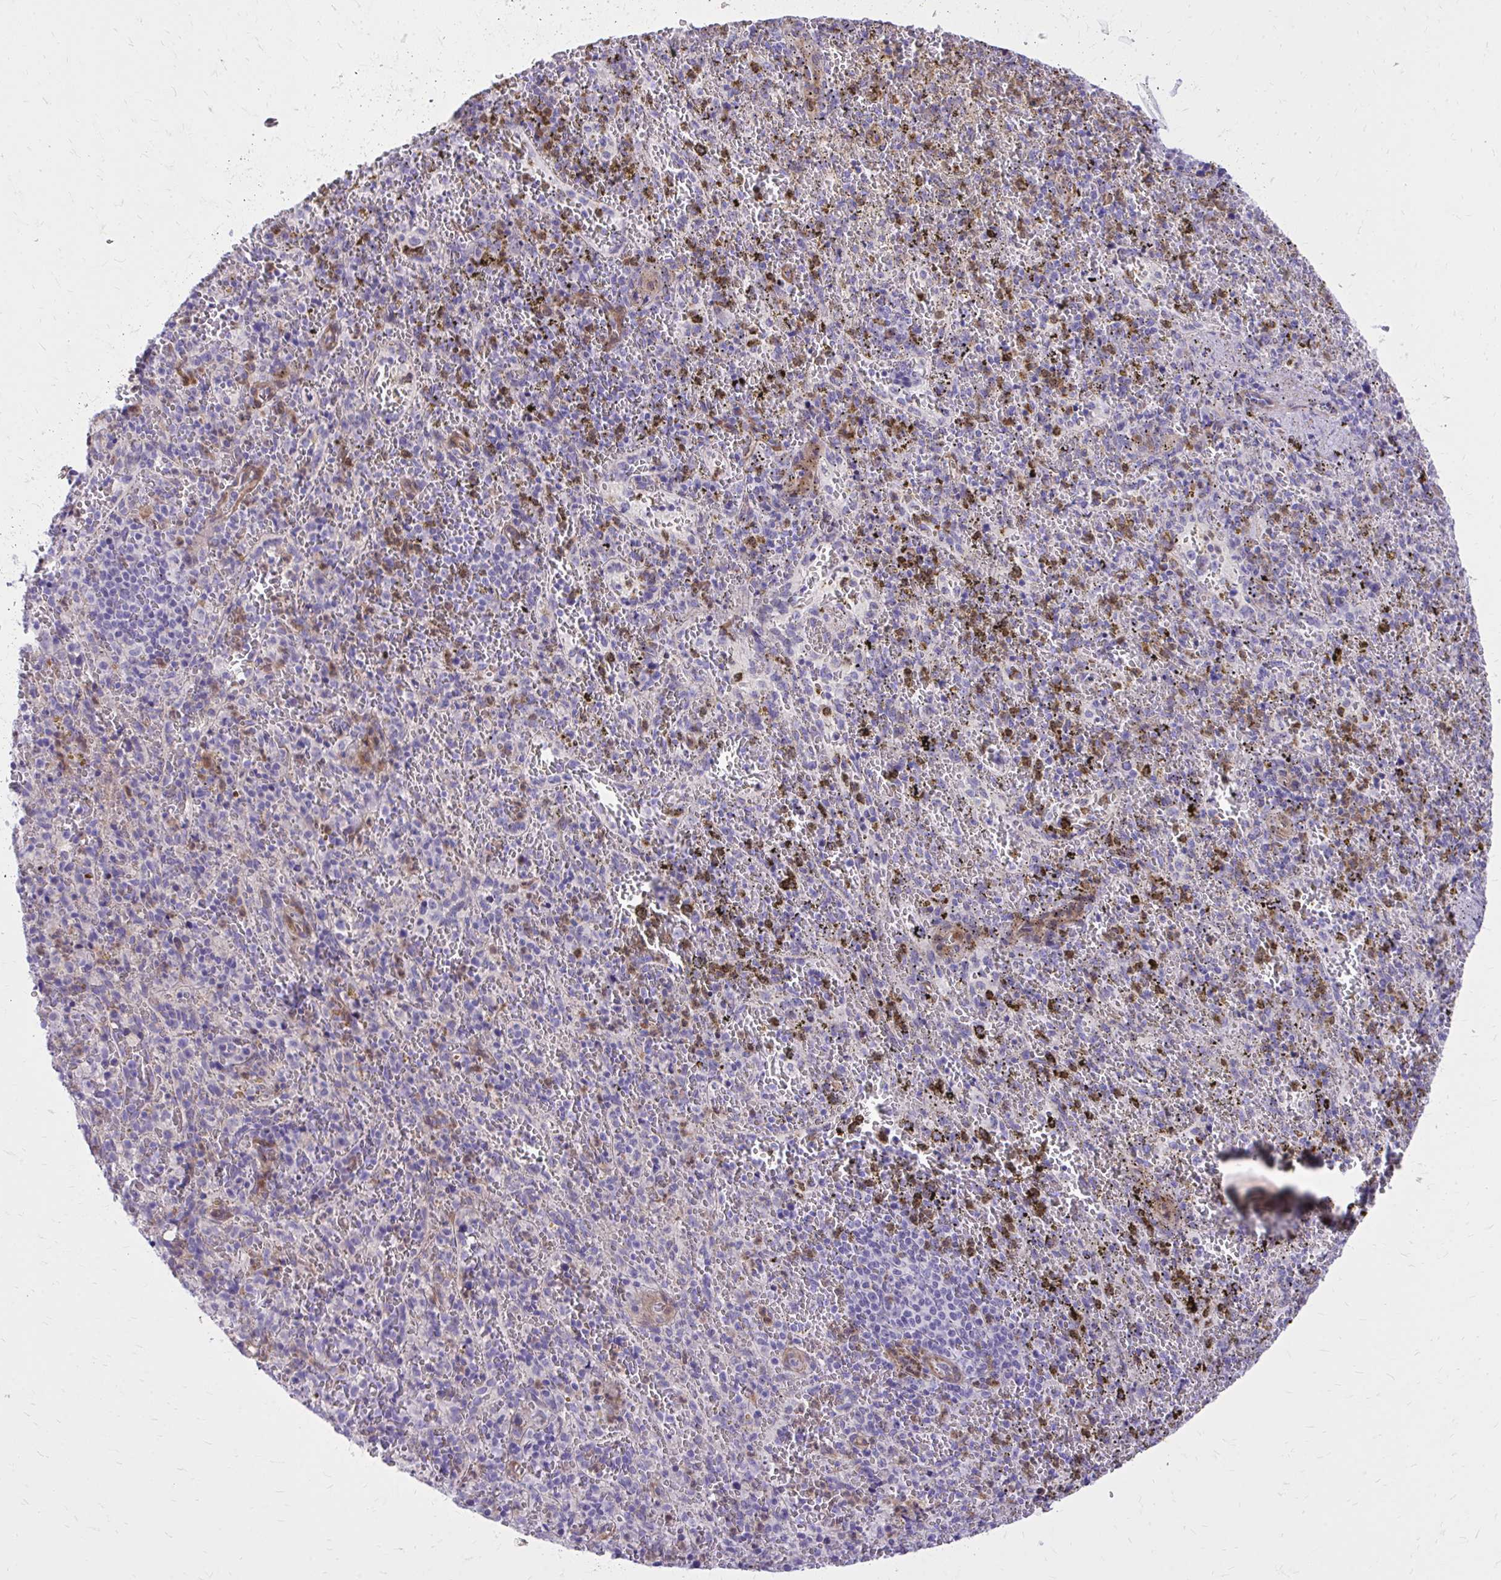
{"staining": {"intensity": "negative", "quantity": "none", "location": "none"}, "tissue": "spleen", "cell_type": "Cells in red pulp", "image_type": "normal", "snomed": [{"axis": "morphology", "description": "Normal tissue, NOS"}, {"axis": "topography", "description": "Spleen"}], "caption": "A high-resolution histopathology image shows immunohistochemistry staining of benign spleen, which demonstrates no significant expression in cells in red pulp.", "gene": "ADAMTSL1", "patient": {"sex": "female", "age": 50}}